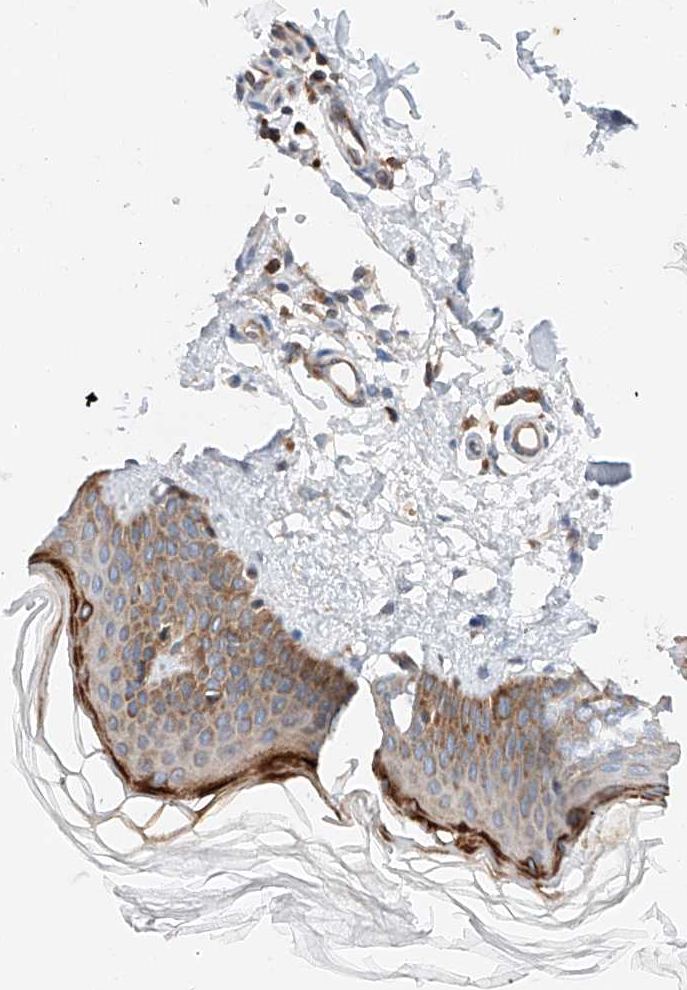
{"staining": {"intensity": "moderate", "quantity": ">75%", "location": "cytoplasmic/membranous"}, "tissue": "skin", "cell_type": "Fibroblasts", "image_type": "normal", "snomed": [{"axis": "morphology", "description": "Normal tissue, NOS"}, {"axis": "topography", "description": "Skin"}], "caption": "High-power microscopy captured an immunohistochemistry histopathology image of benign skin, revealing moderate cytoplasmic/membranous expression in about >75% of fibroblasts. Ihc stains the protein of interest in brown and the nuclei are stained blue.", "gene": "RUSC1", "patient": {"sex": "female", "age": 27}}